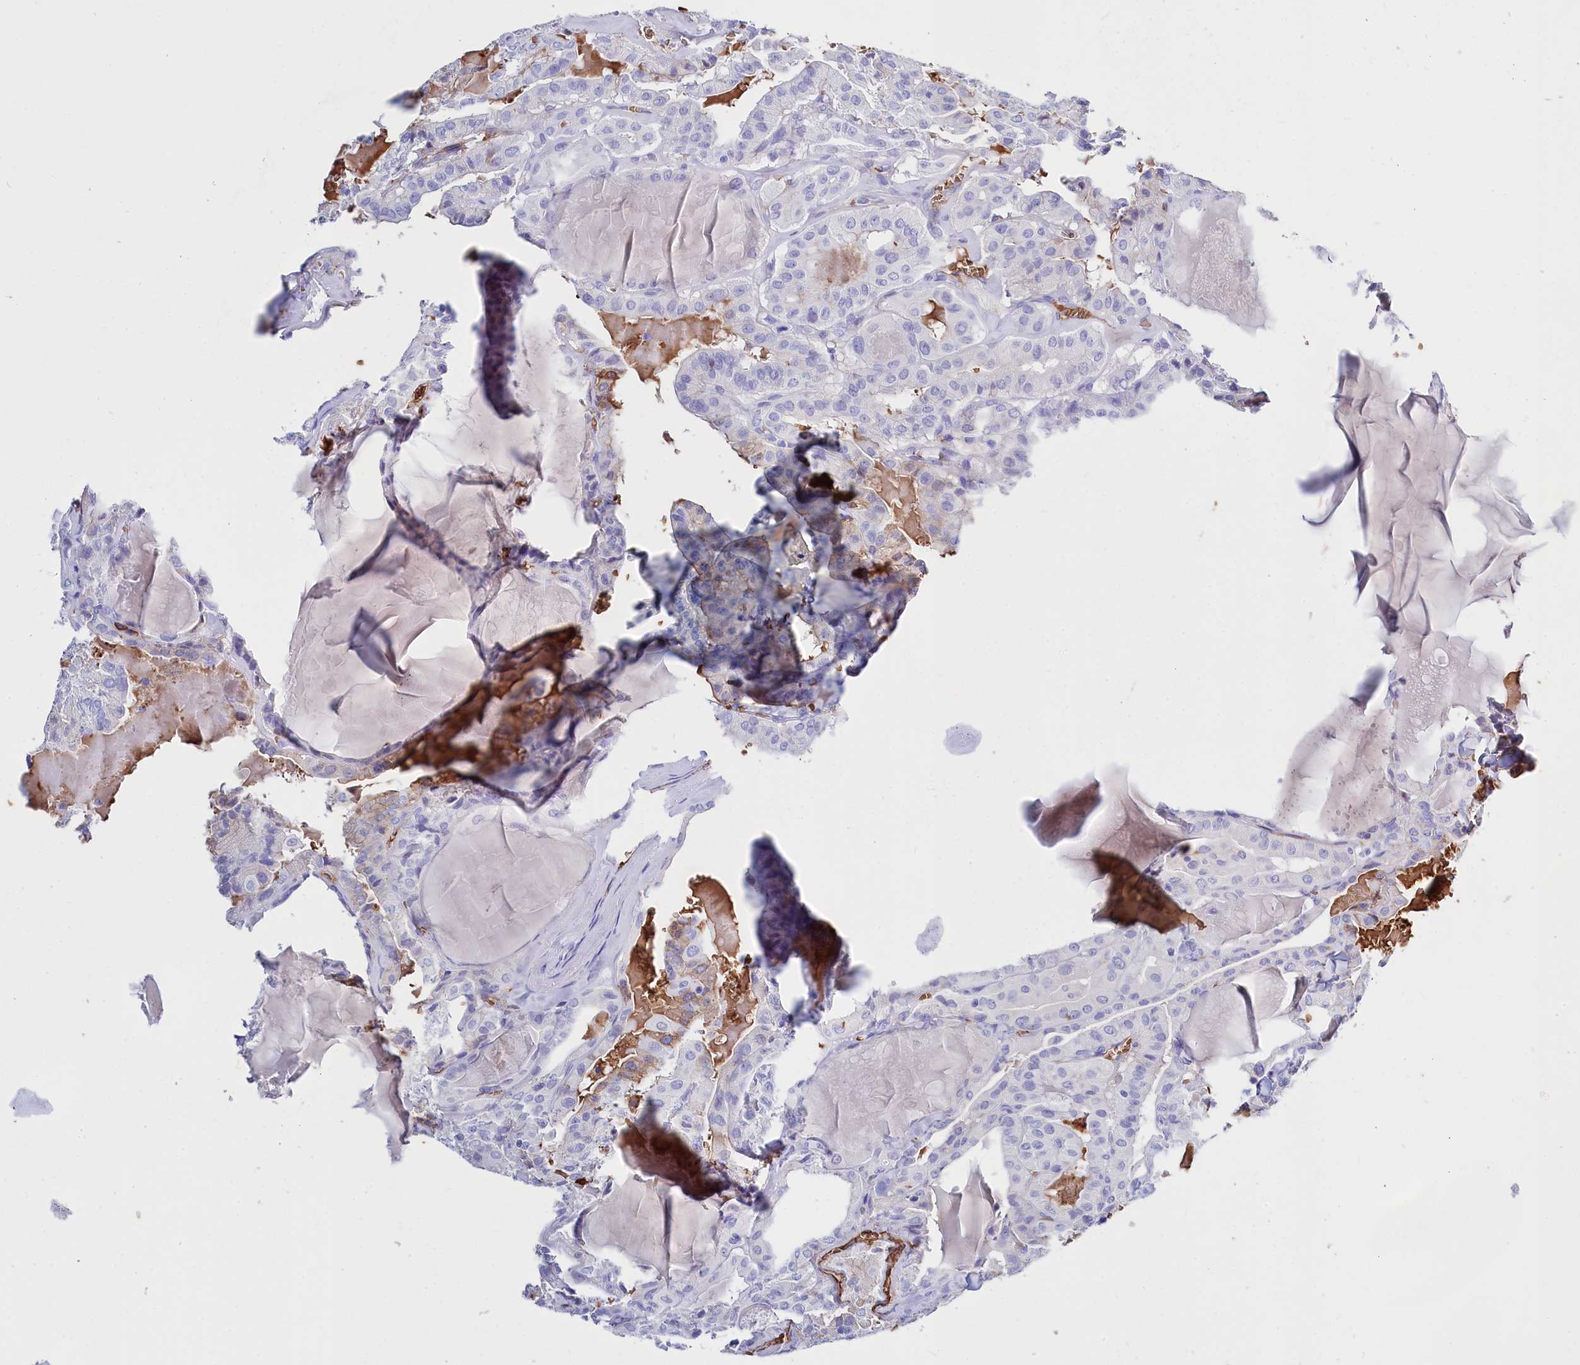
{"staining": {"intensity": "negative", "quantity": "none", "location": "none"}, "tissue": "thyroid cancer", "cell_type": "Tumor cells", "image_type": "cancer", "snomed": [{"axis": "morphology", "description": "Papillary adenocarcinoma, NOS"}, {"axis": "topography", "description": "Thyroid gland"}], "caption": "Human papillary adenocarcinoma (thyroid) stained for a protein using immunohistochemistry demonstrates no staining in tumor cells.", "gene": "RPUSD3", "patient": {"sex": "male", "age": 52}}